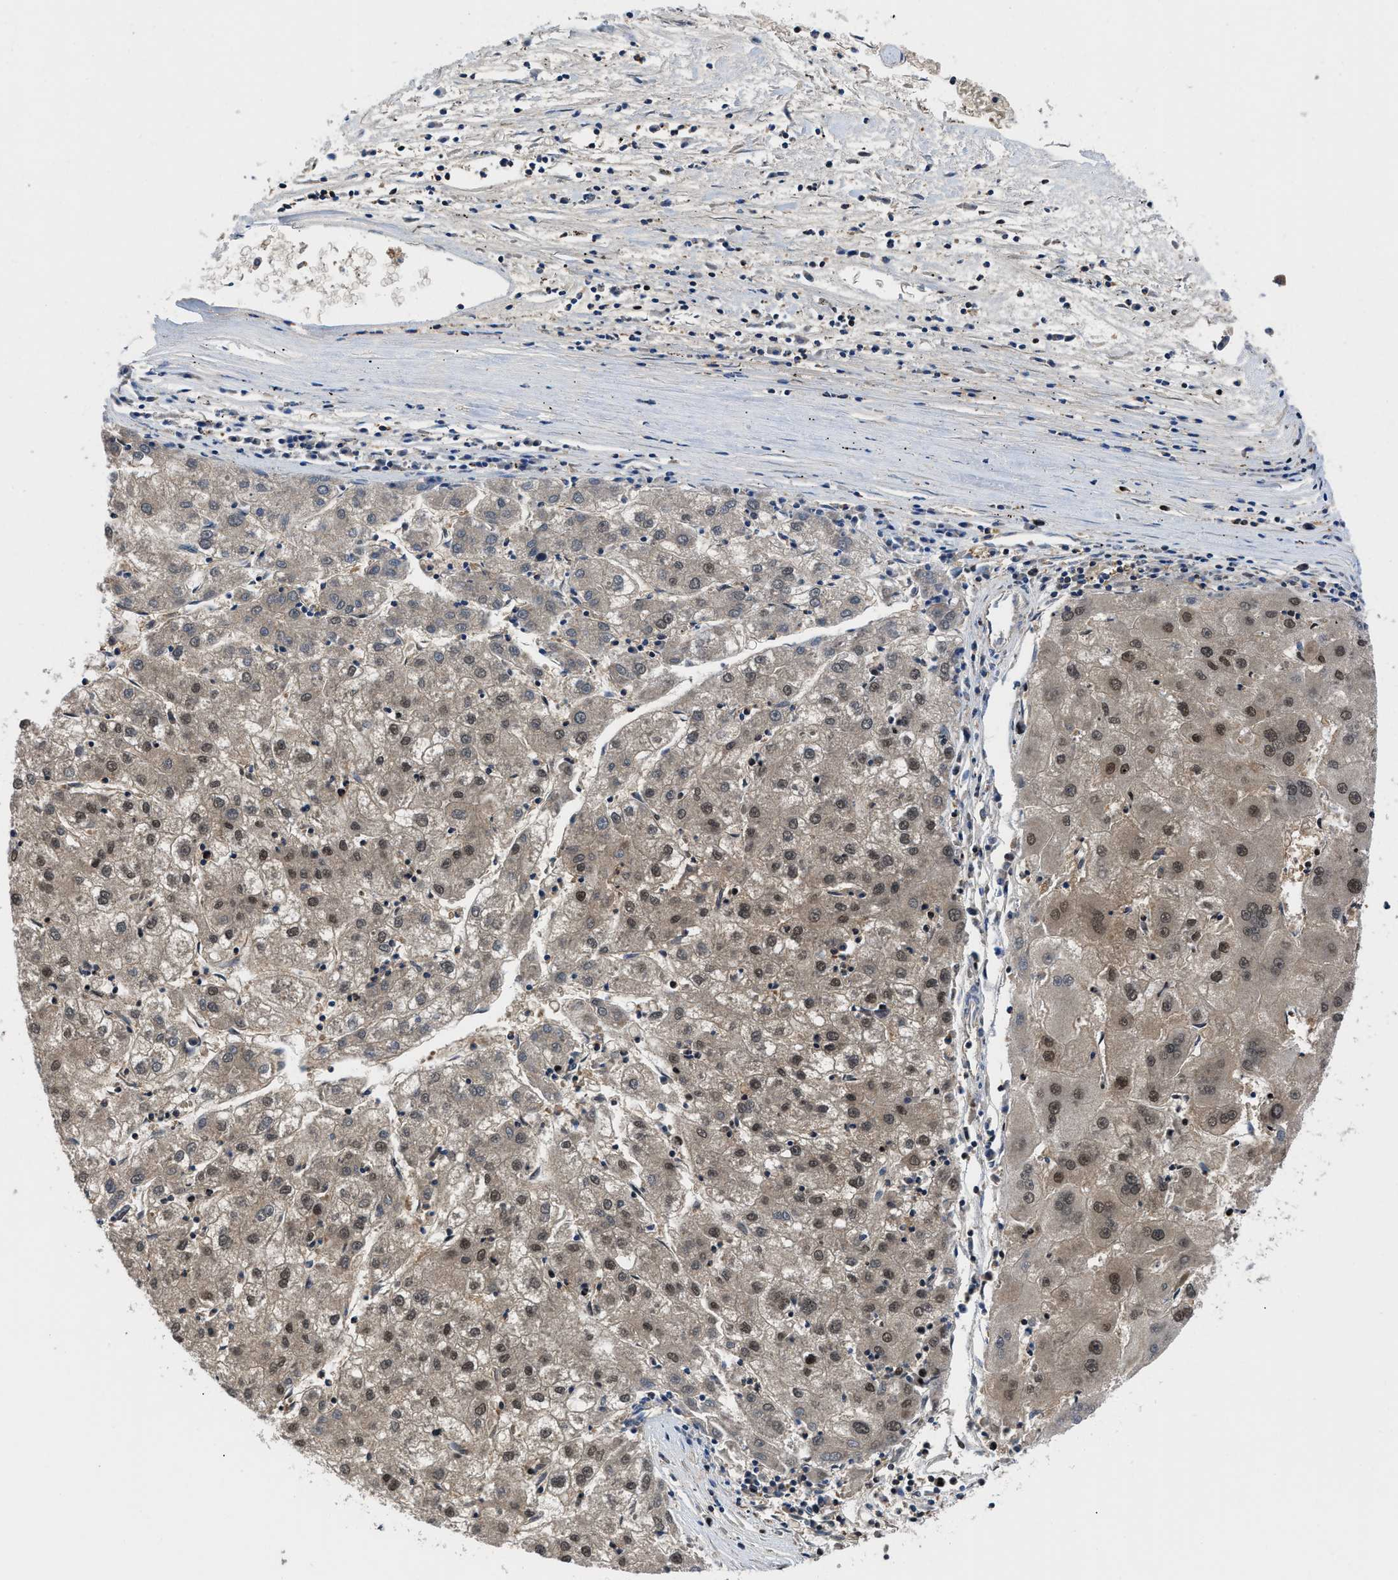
{"staining": {"intensity": "moderate", "quantity": ">75%", "location": "cytoplasmic/membranous,nuclear"}, "tissue": "liver cancer", "cell_type": "Tumor cells", "image_type": "cancer", "snomed": [{"axis": "morphology", "description": "Carcinoma, Hepatocellular, NOS"}, {"axis": "topography", "description": "Liver"}], "caption": "Protein staining displays moderate cytoplasmic/membranous and nuclear positivity in about >75% of tumor cells in liver cancer (hepatocellular carcinoma). The staining was performed using DAB (3,3'-diaminobenzidine), with brown indicating positive protein expression. Nuclei are stained blue with hematoxylin.", "gene": "SAFB", "patient": {"sex": "male", "age": 72}}